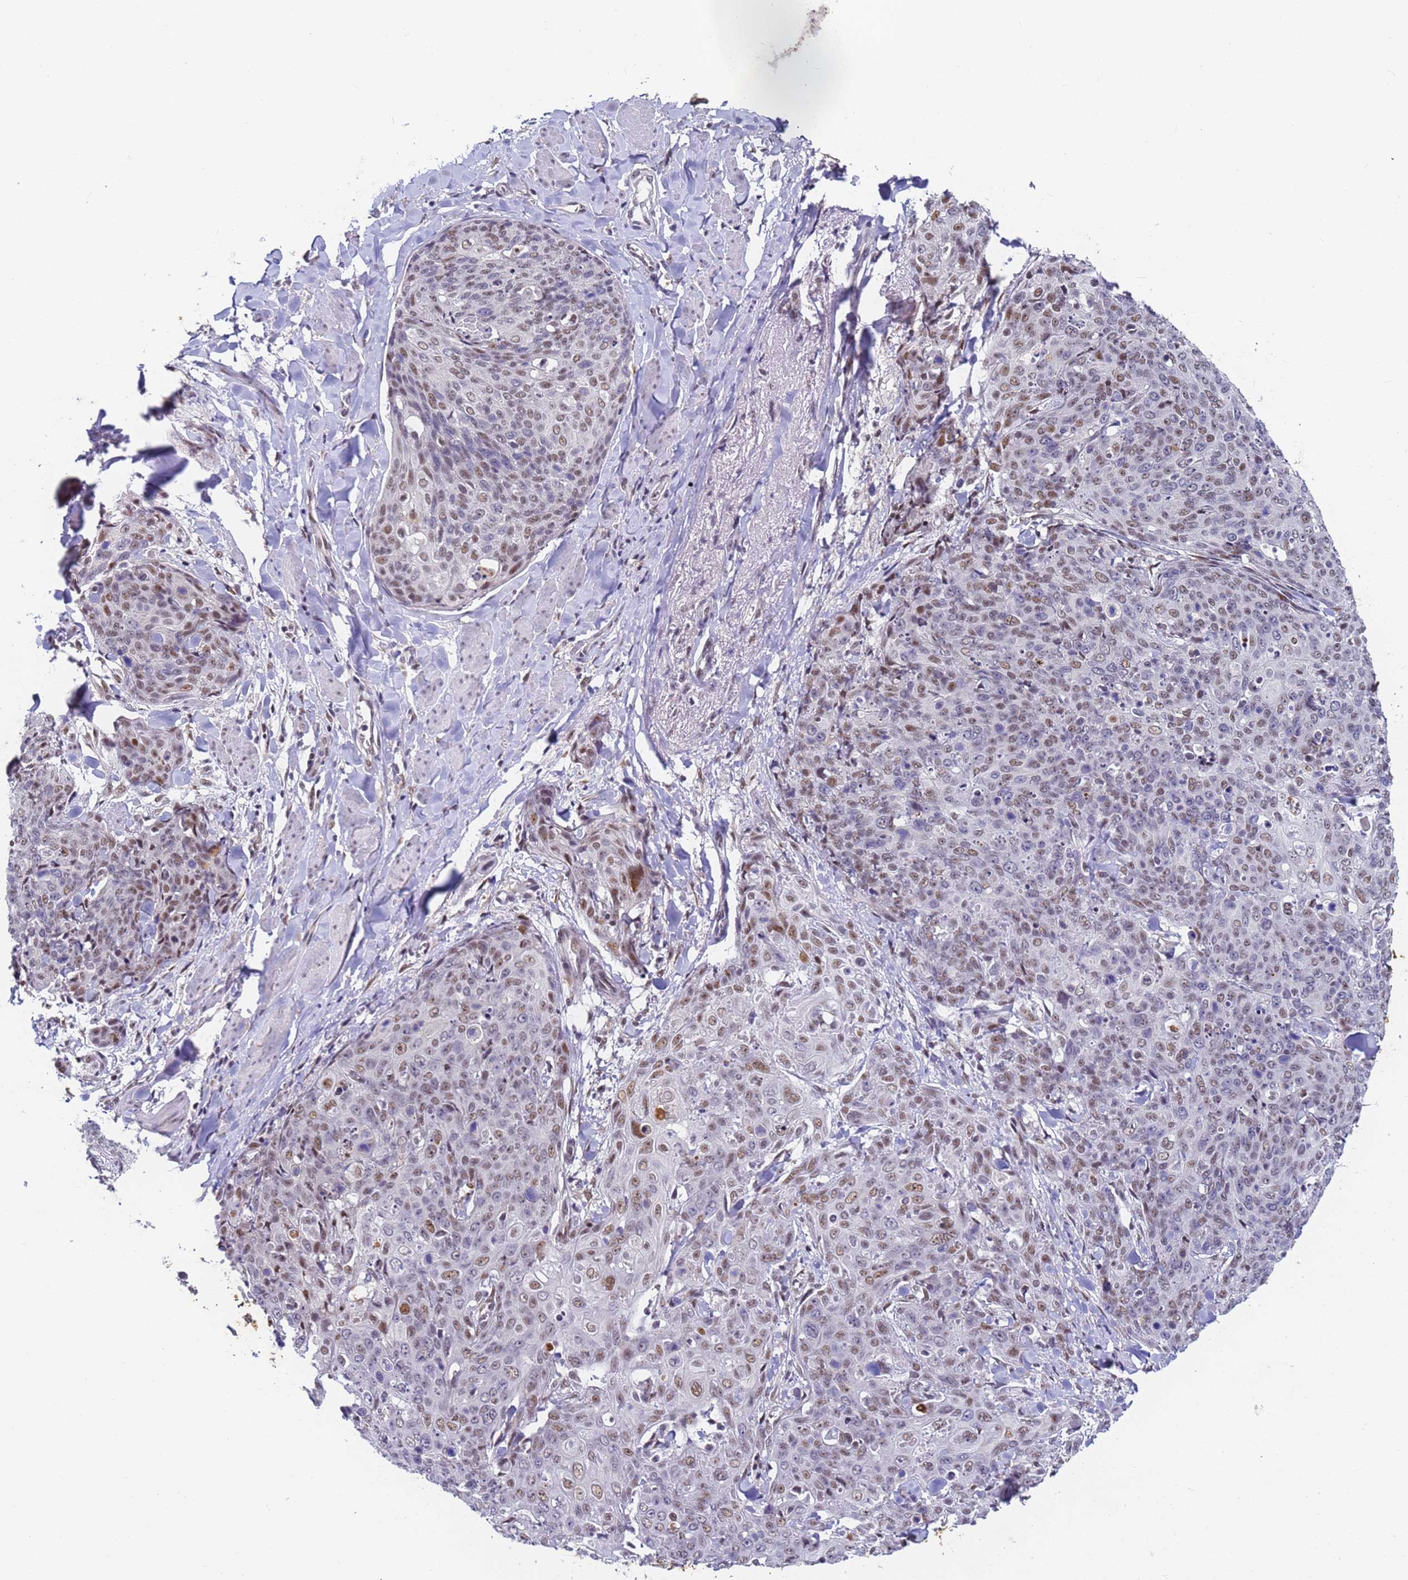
{"staining": {"intensity": "moderate", "quantity": "25%-75%", "location": "nuclear"}, "tissue": "skin cancer", "cell_type": "Tumor cells", "image_type": "cancer", "snomed": [{"axis": "morphology", "description": "Squamous cell carcinoma, NOS"}, {"axis": "topography", "description": "Skin"}, {"axis": "topography", "description": "Vulva"}], "caption": "Skin squamous cell carcinoma stained with a brown dye shows moderate nuclear positive positivity in about 25%-75% of tumor cells.", "gene": "FNBP4", "patient": {"sex": "female", "age": 85}}